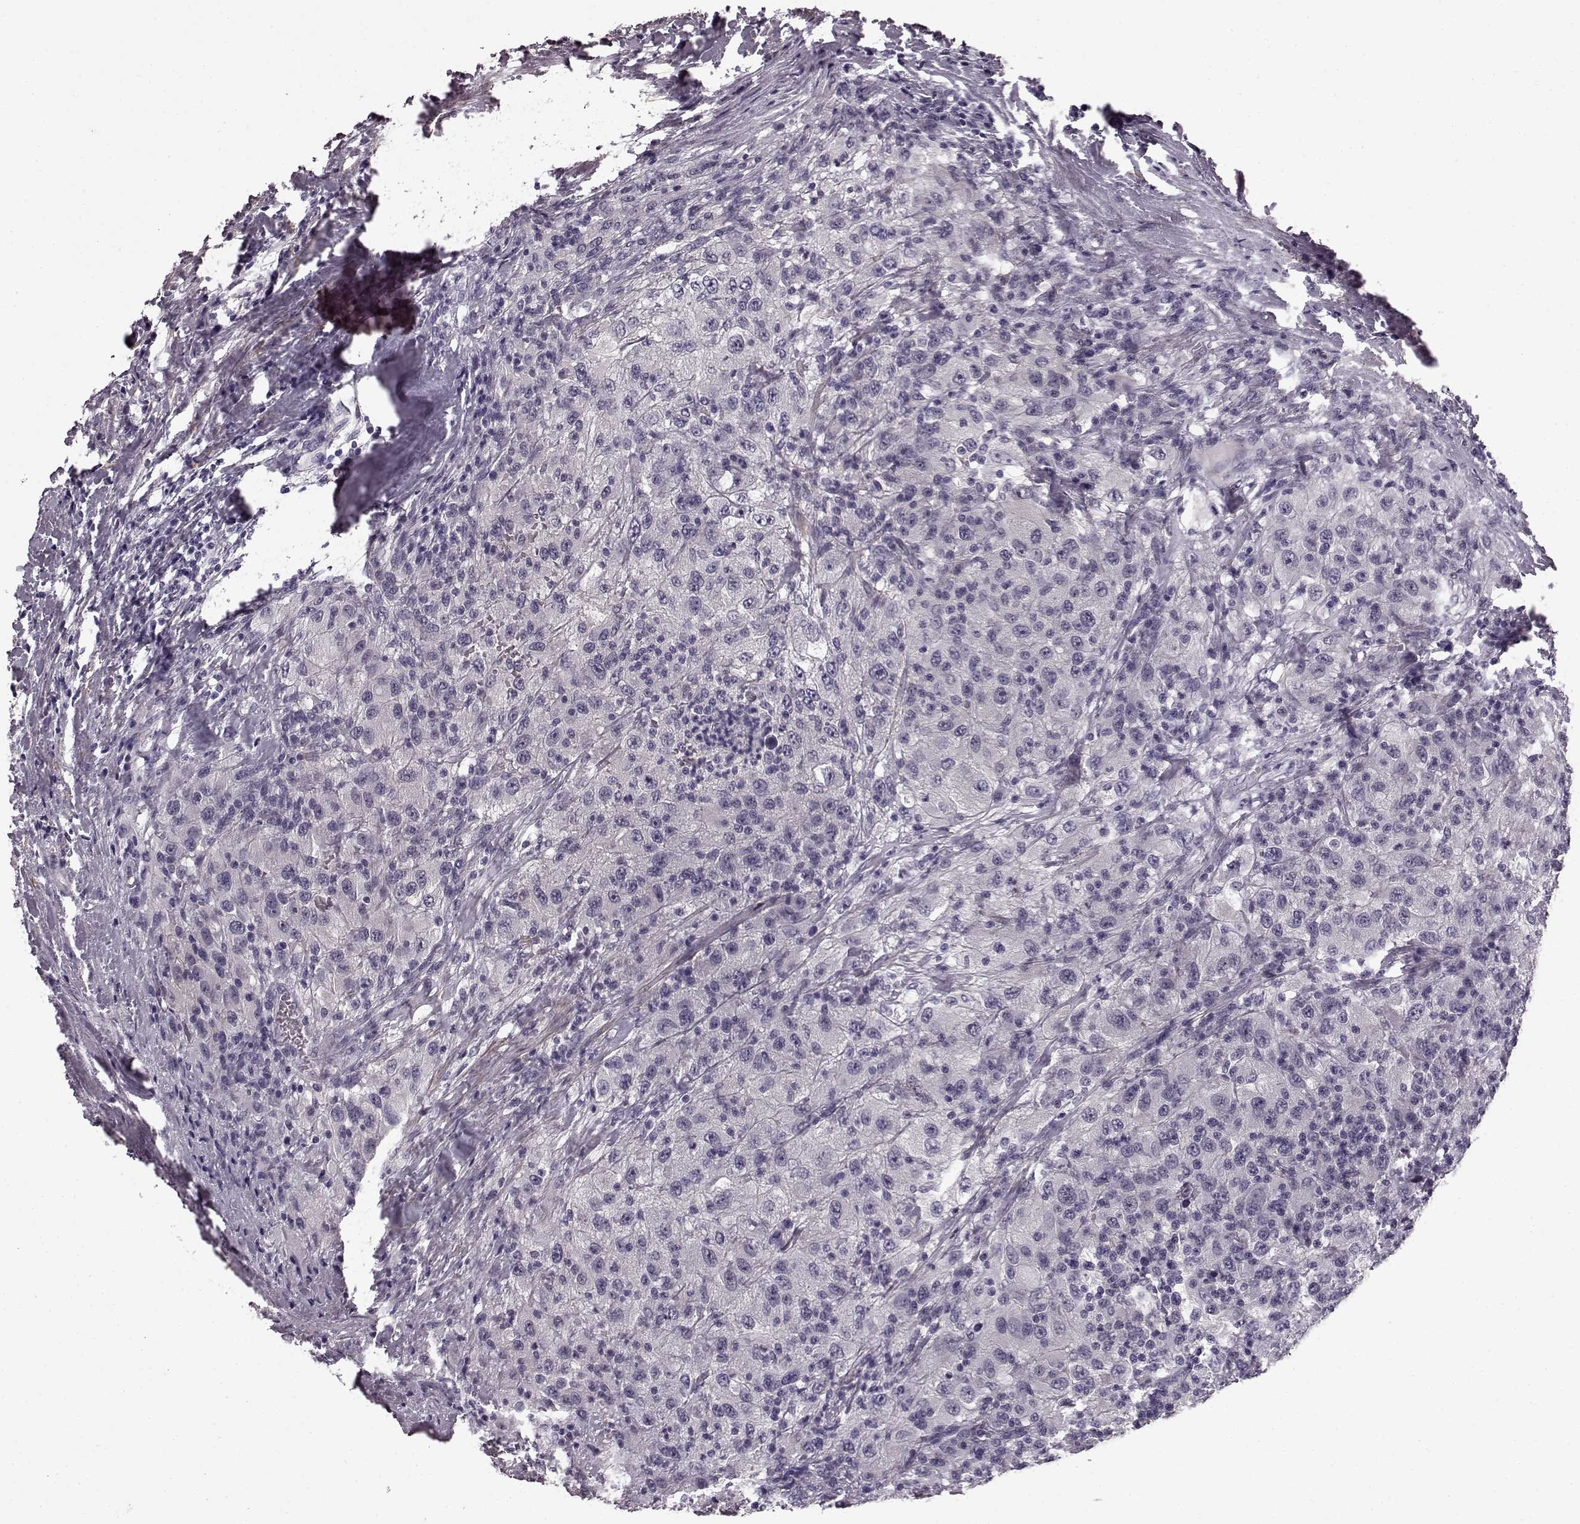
{"staining": {"intensity": "negative", "quantity": "none", "location": "none"}, "tissue": "renal cancer", "cell_type": "Tumor cells", "image_type": "cancer", "snomed": [{"axis": "morphology", "description": "Adenocarcinoma, NOS"}, {"axis": "topography", "description": "Kidney"}], "caption": "Tumor cells are negative for brown protein staining in adenocarcinoma (renal).", "gene": "SLCO3A1", "patient": {"sex": "female", "age": 67}}